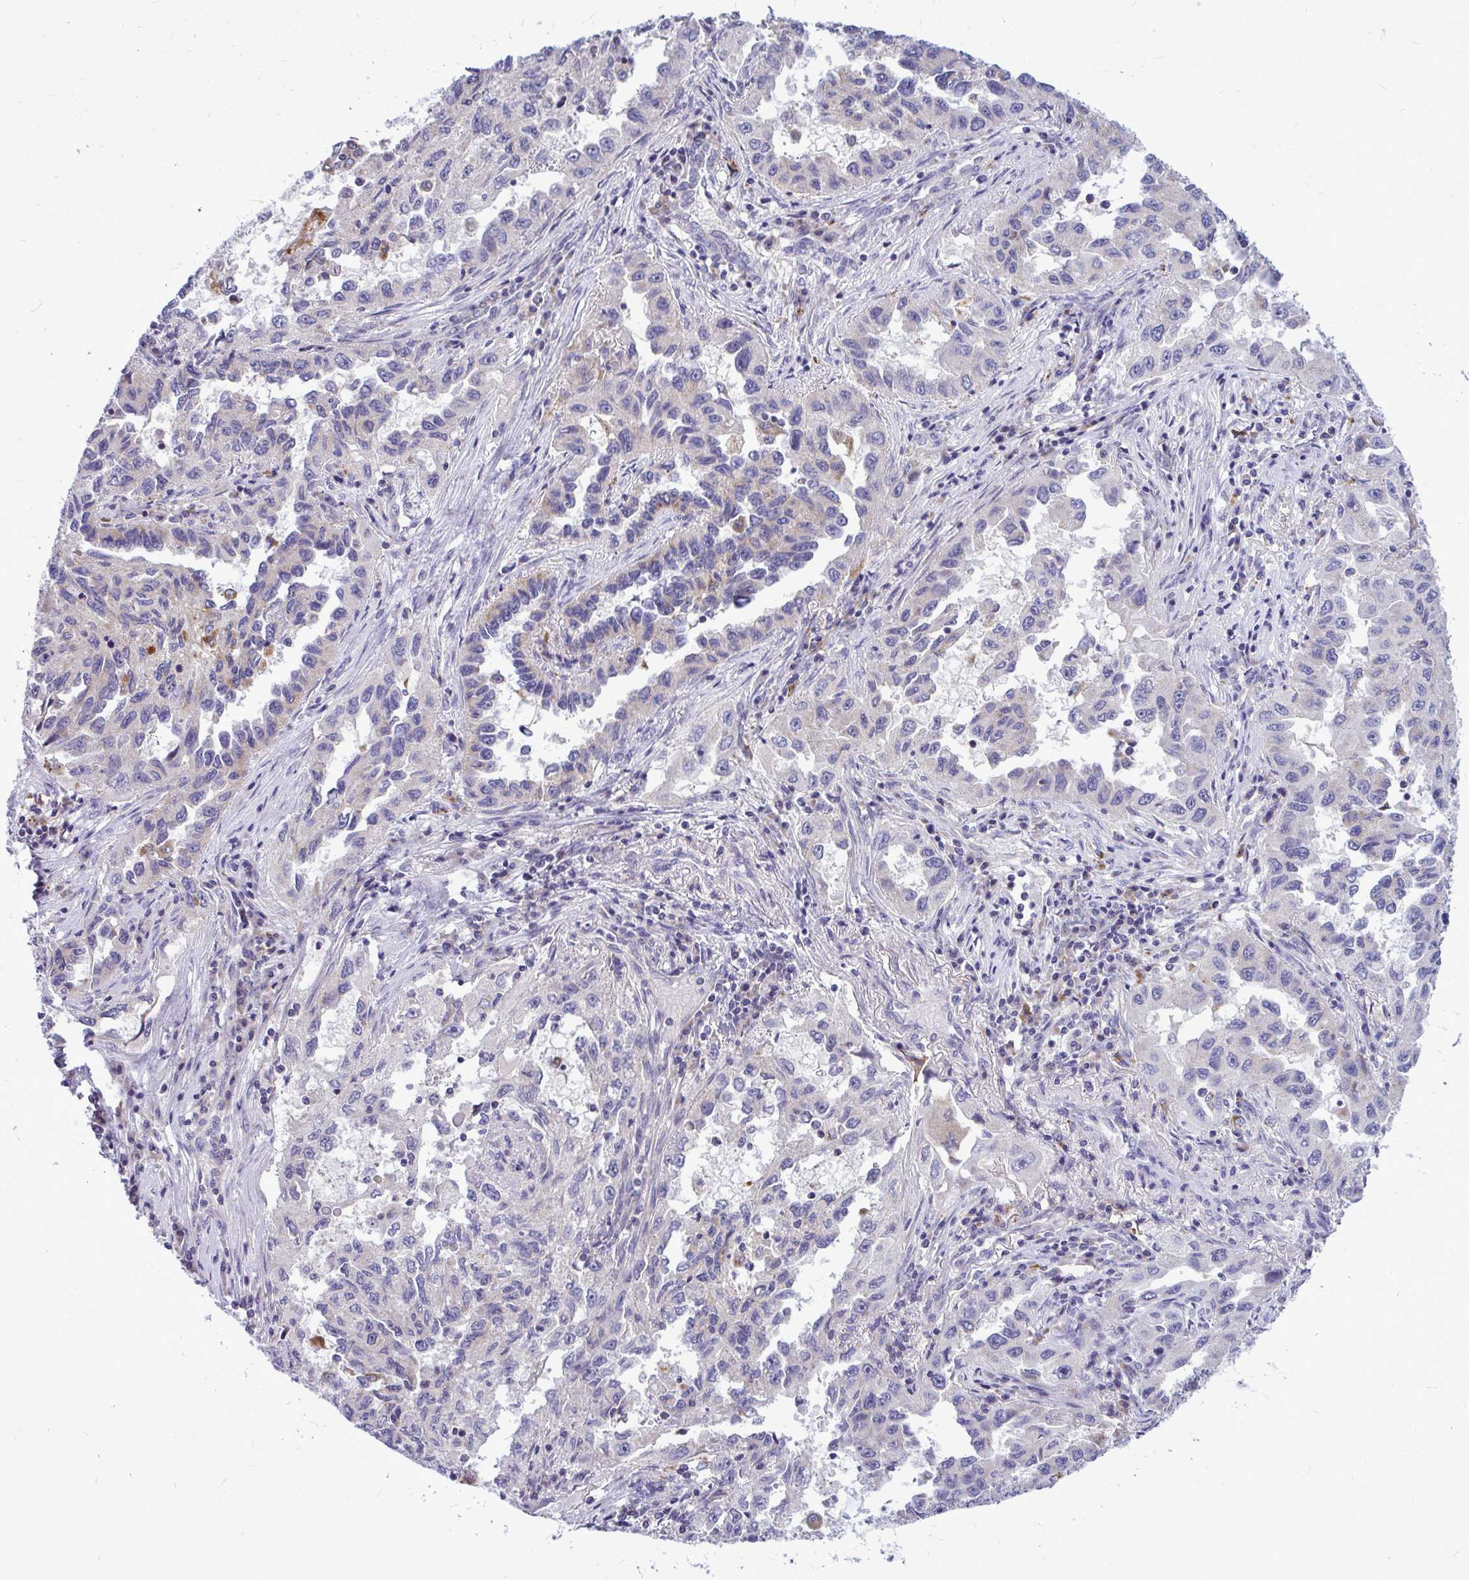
{"staining": {"intensity": "negative", "quantity": "none", "location": "none"}, "tissue": "lung cancer", "cell_type": "Tumor cells", "image_type": "cancer", "snomed": [{"axis": "morphology", "description": "Adenocarcinoma, NOS"}, {"axis": "topography", "description": "Lung"}], "caption": "This micrograph is of lung cancer stained with IHC to label a protein in brown with the nuclei are counter-stained blue. There is no positivity in tumor cells. (DAB immunohistochemistry with hematoxylin counter stain).", "gene": "ZSCAN25", "patient": {"sex": "female", "age": 73}}